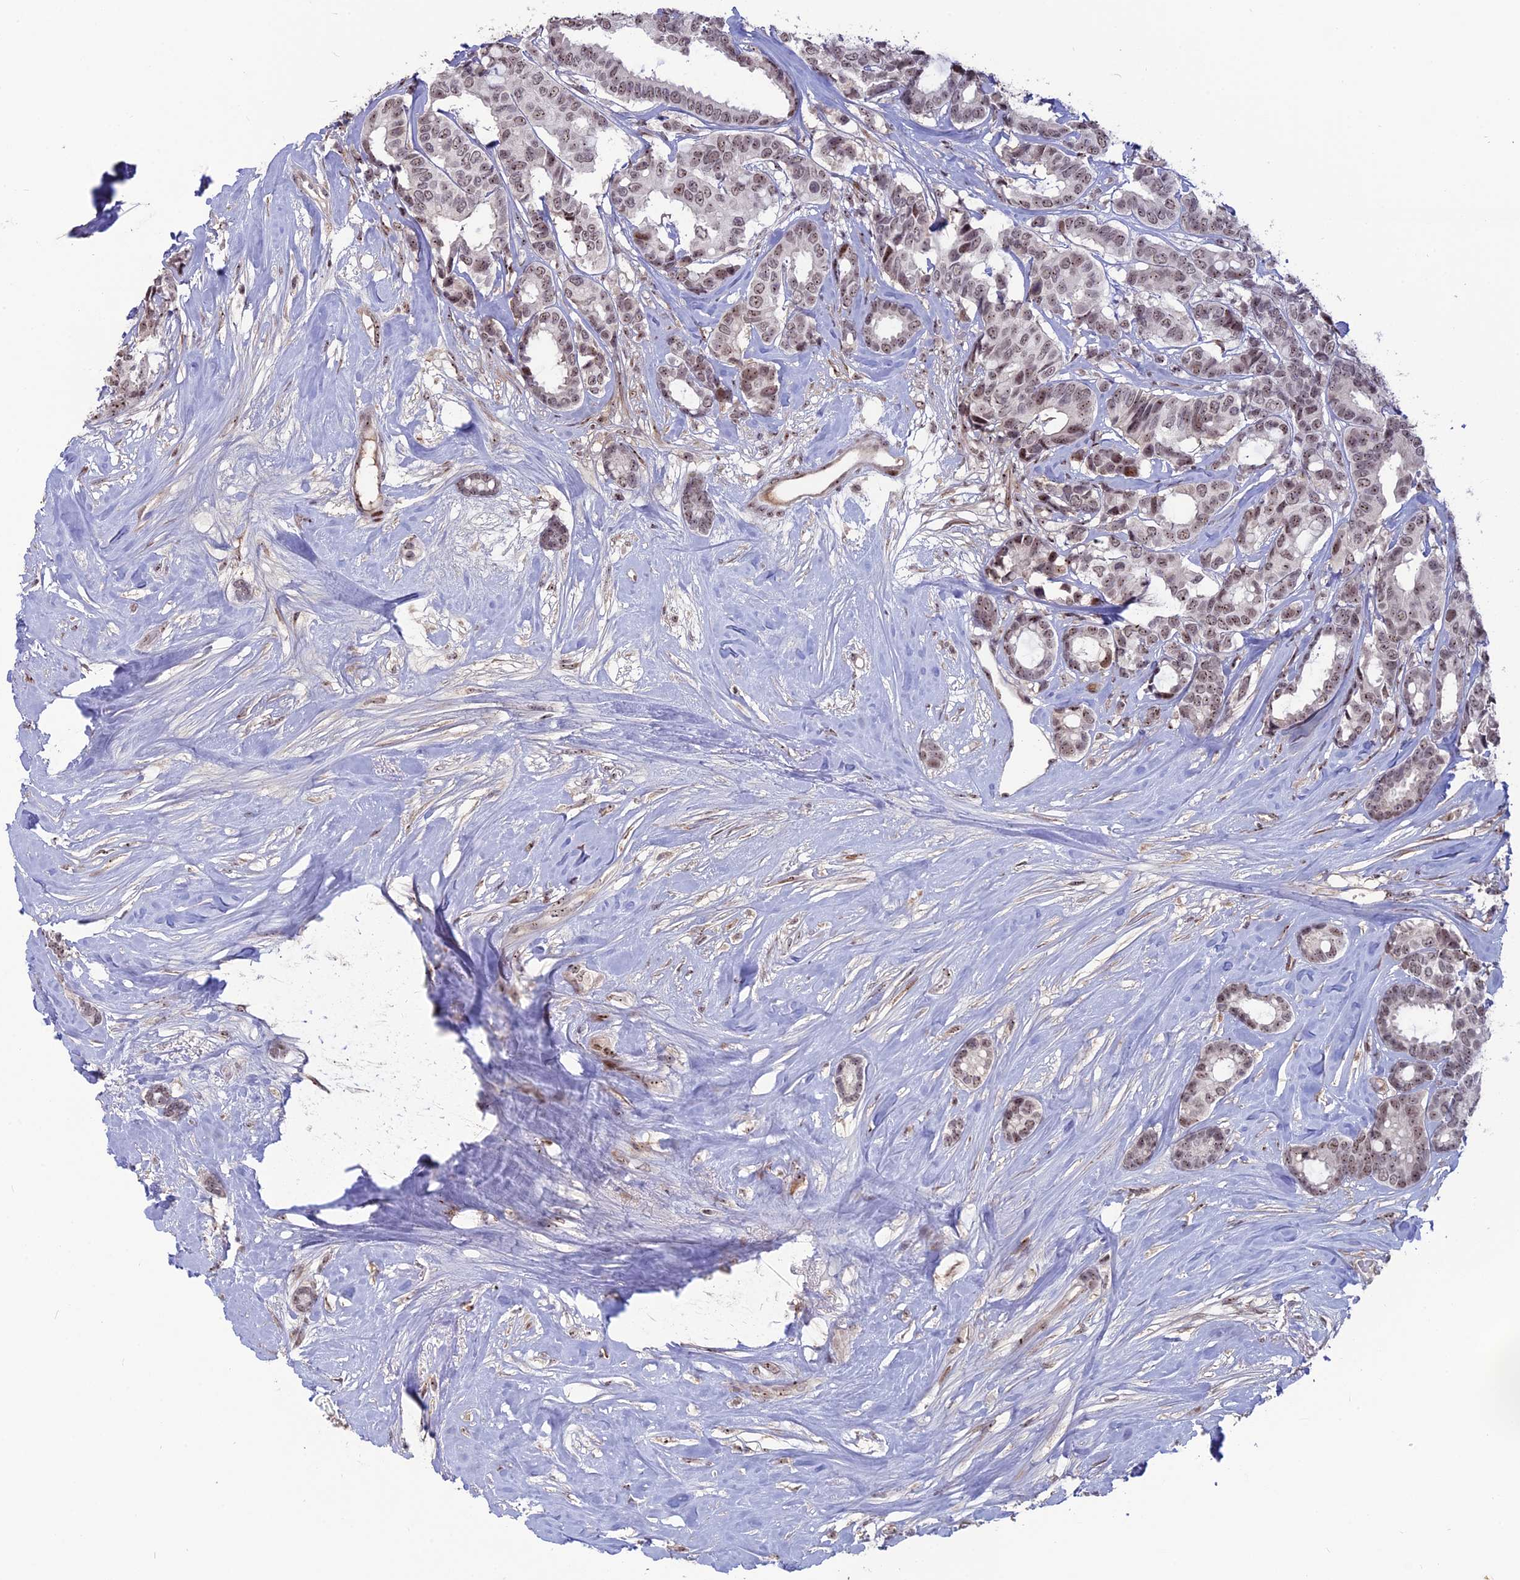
{"staining": {"intensity": "weak", "quantity": ">75%", "location": "nuclear"}, "tissue": "breast cancer", "cell_type": "Tumor cells", "image_type": "cancer", "snomed": [{"axis": "morphology", "description": "Duct carcinoma"}, {"axis": "topography", "description": "Breast"}], "caption": "Breast infiltrating ductal carcinoma was stained to show a protein in brown. There is low levels of weak nuclear positivity in approximately >75% of tumor cells. (DAB (3,3'-diaminobenzidine) IHC with brightfield microscopy, high magnification).", "gene": "FAM131A", "patient": {"sex": "female", "age": 87}}